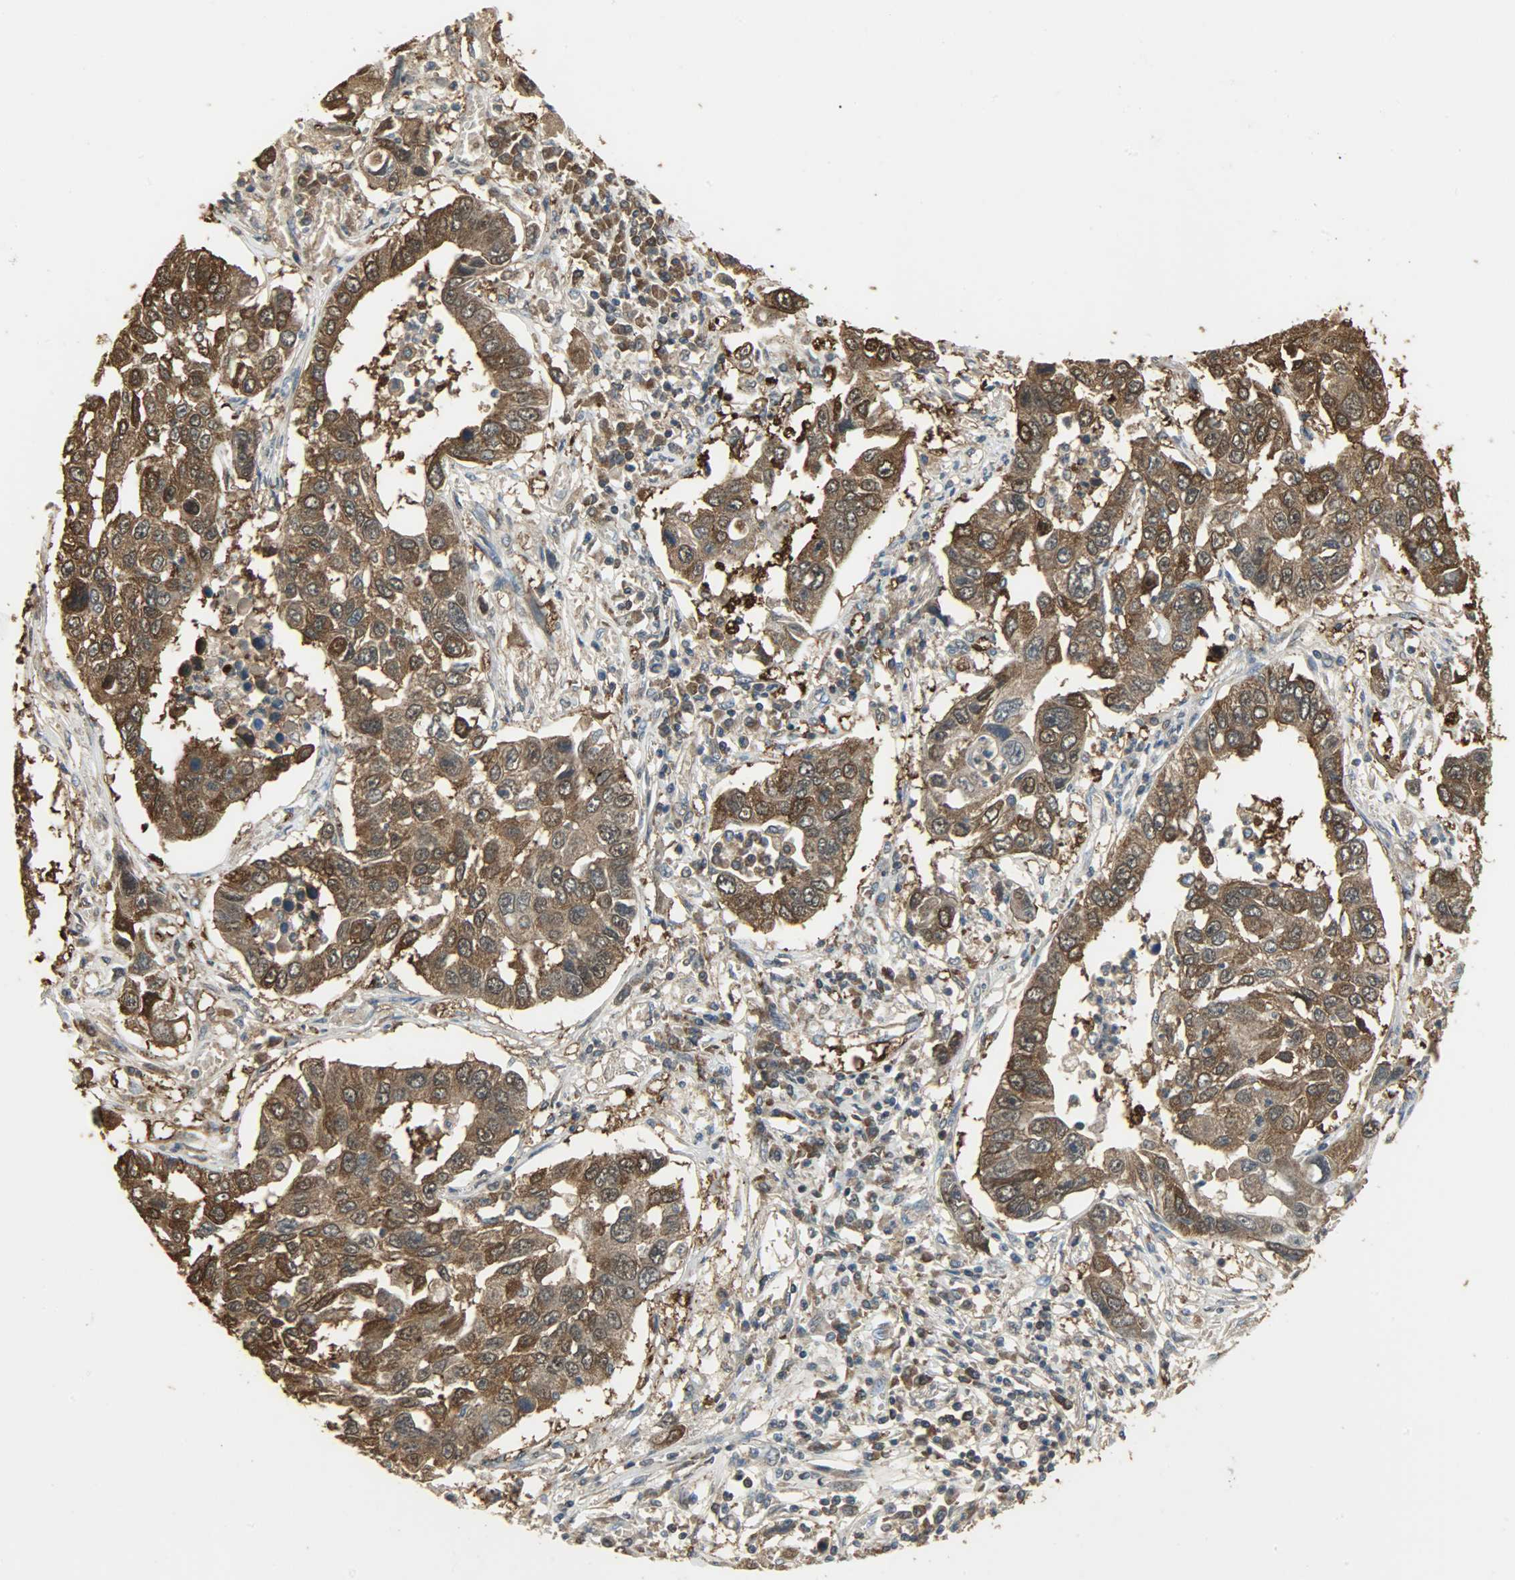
{"staining": {"intensity": "strong", "quantity": ">75%", "location": "cytoplasmic/membranous,nuclear"}, "tissue": "lung cancer", "cell_type": "Tumor cells", "image_type": "cancer", "snomed": [{"axis": "morphology", "description": "Squamous cell carcinoma, NOS"}, {"axis": "topography", "description": "Lung"}], "caption": "About >75% of tumor cells in human lung cancer (squamous cell carcinoma) reveal strong cytoplasmic/membranous and nuclear protein staining as visualized by brown immunohistochemical staining.", "gene": "LDHB", "patient": {"sex": "male", "age": 71}}